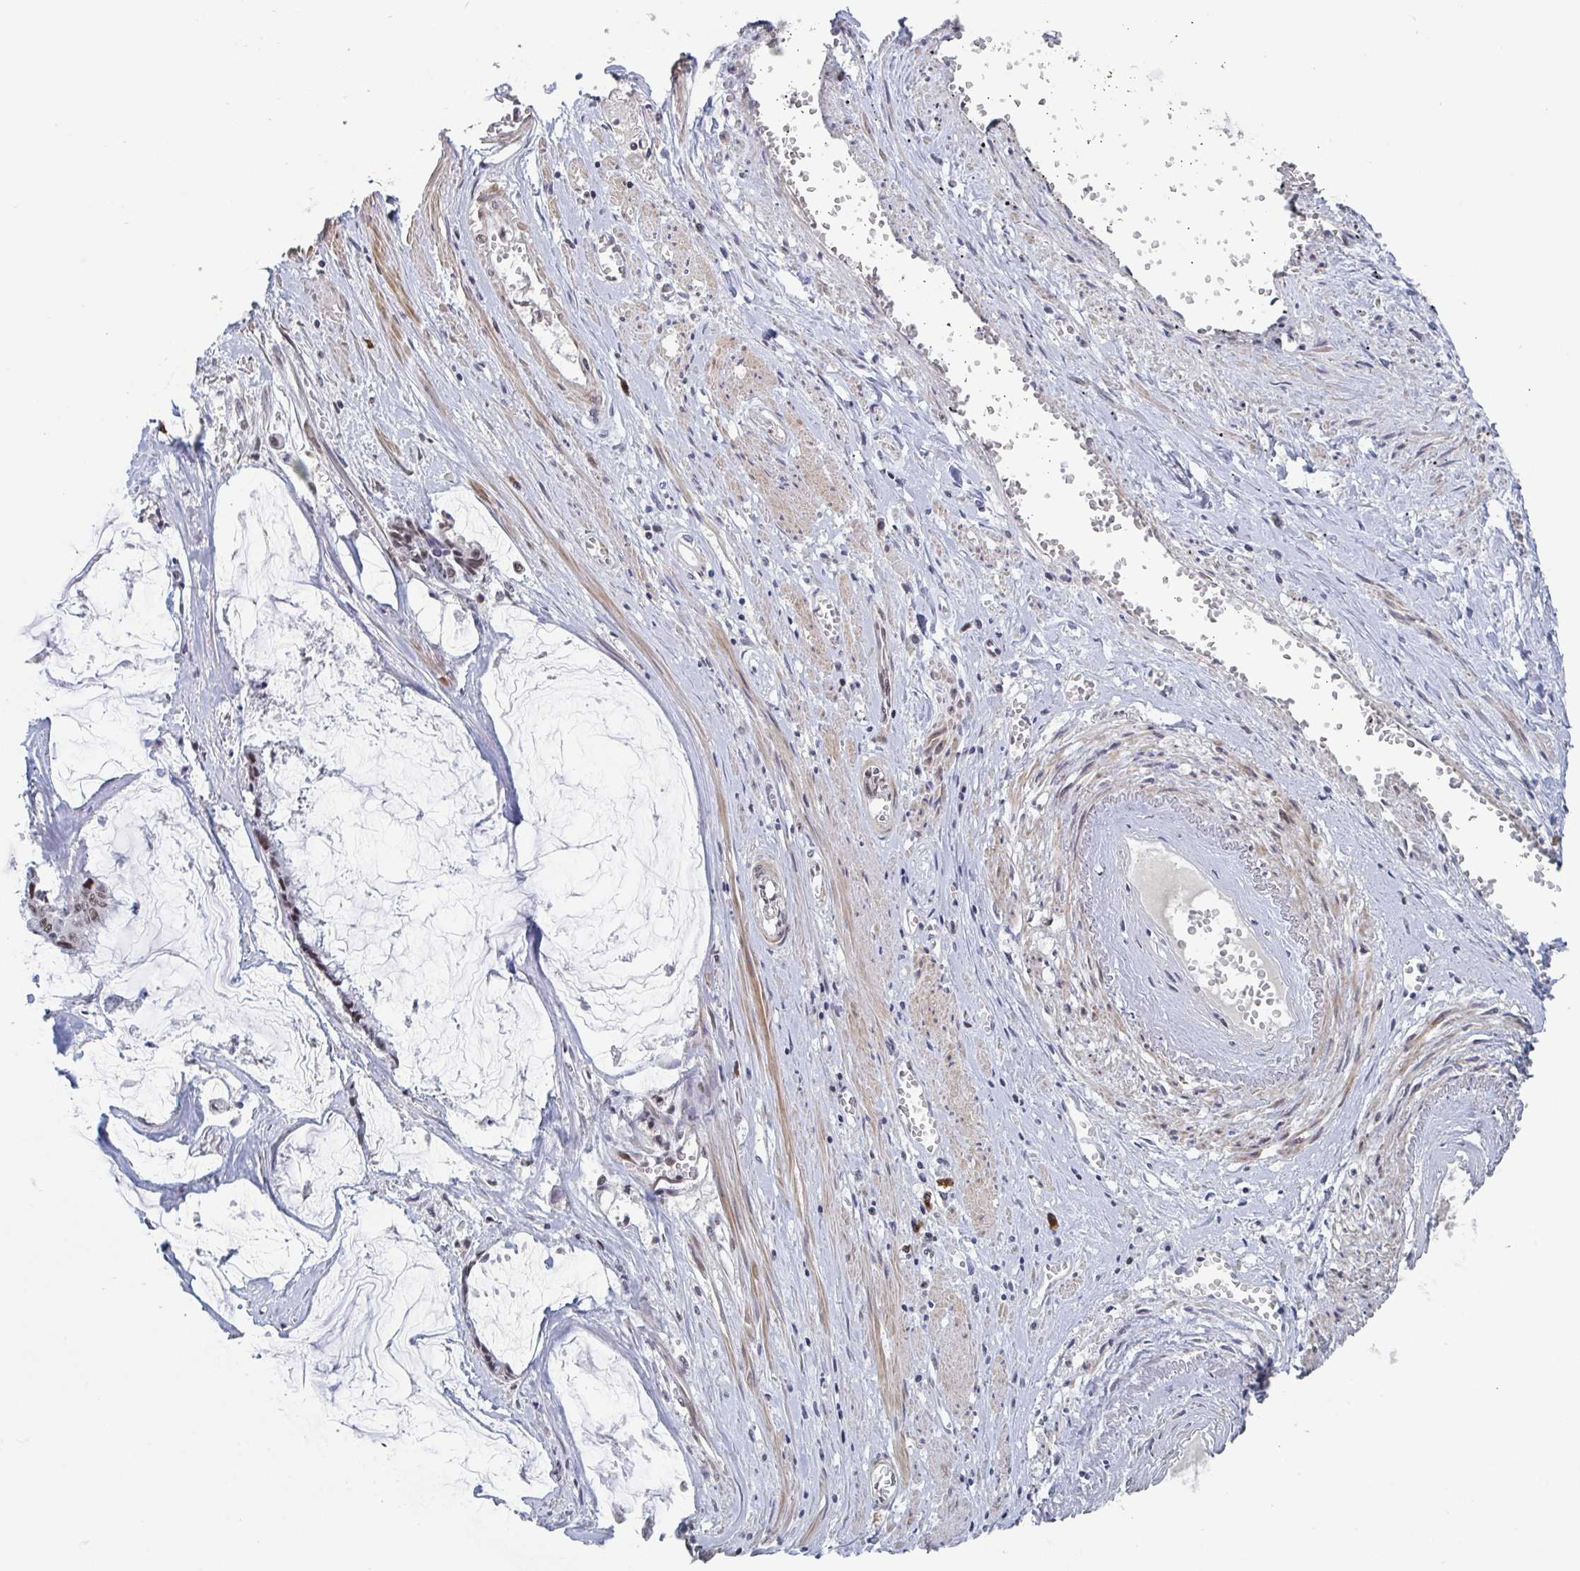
{"staining": {"intensity": "moderate", "quantity": ">75%", "location": "nuclear"}, "tissue": "ovarian cancer", "cell_type": "Tumor cells", "image_type": "cancer", "snomed": [{"axis": "morphology", "description": "Cystadenocarcinoma, mucinous, NOS"}, {"axis": "topography", "description": "Ovary"}], "caption": "This photomicrograph displays immunohistochemistry staining of ovarian cancer, with medium moderate nuclear positivity in about >75% of tumor cells.", "gene": "BCL7B", "patient": {"sex": "female", "age": 90}}